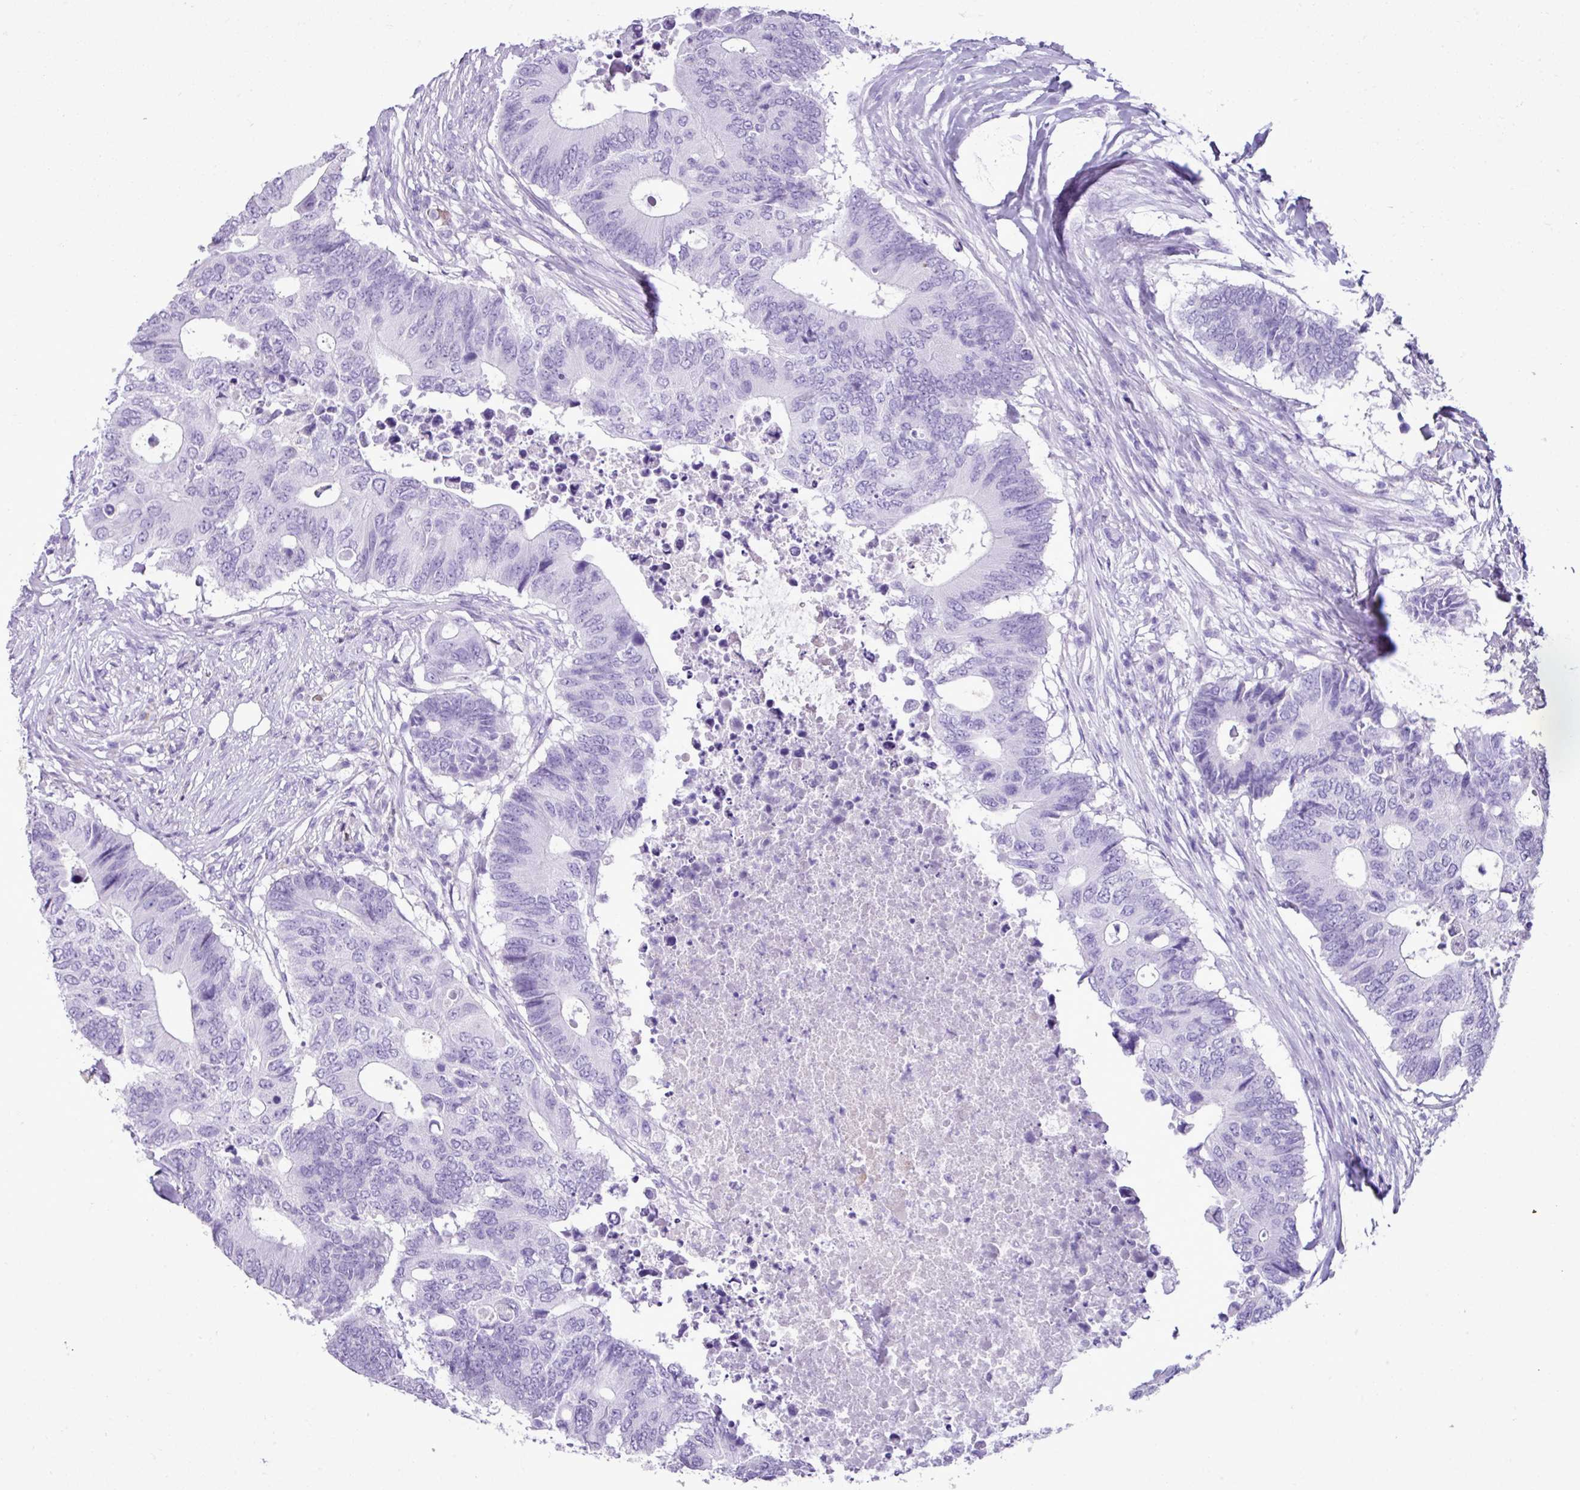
{"staining": {"intensity": "negative", "quantity": "none", "location": "none"}, "tissue": "colorectal cancer", "cell_type": "Tumor cells", "image_type": "cancer", "snomed": [{"axis": "morphology", "description": "Adenocarcinoma, NOS"}, {"axis": "topography", "description": "Colon"}], "caption": "Immunohistochemical staining of colorectal cancer exhibits no significant expression in tumor cells.", "gene": "ZSCAN5A", "patient": {"sex": "male", "age": 71}}